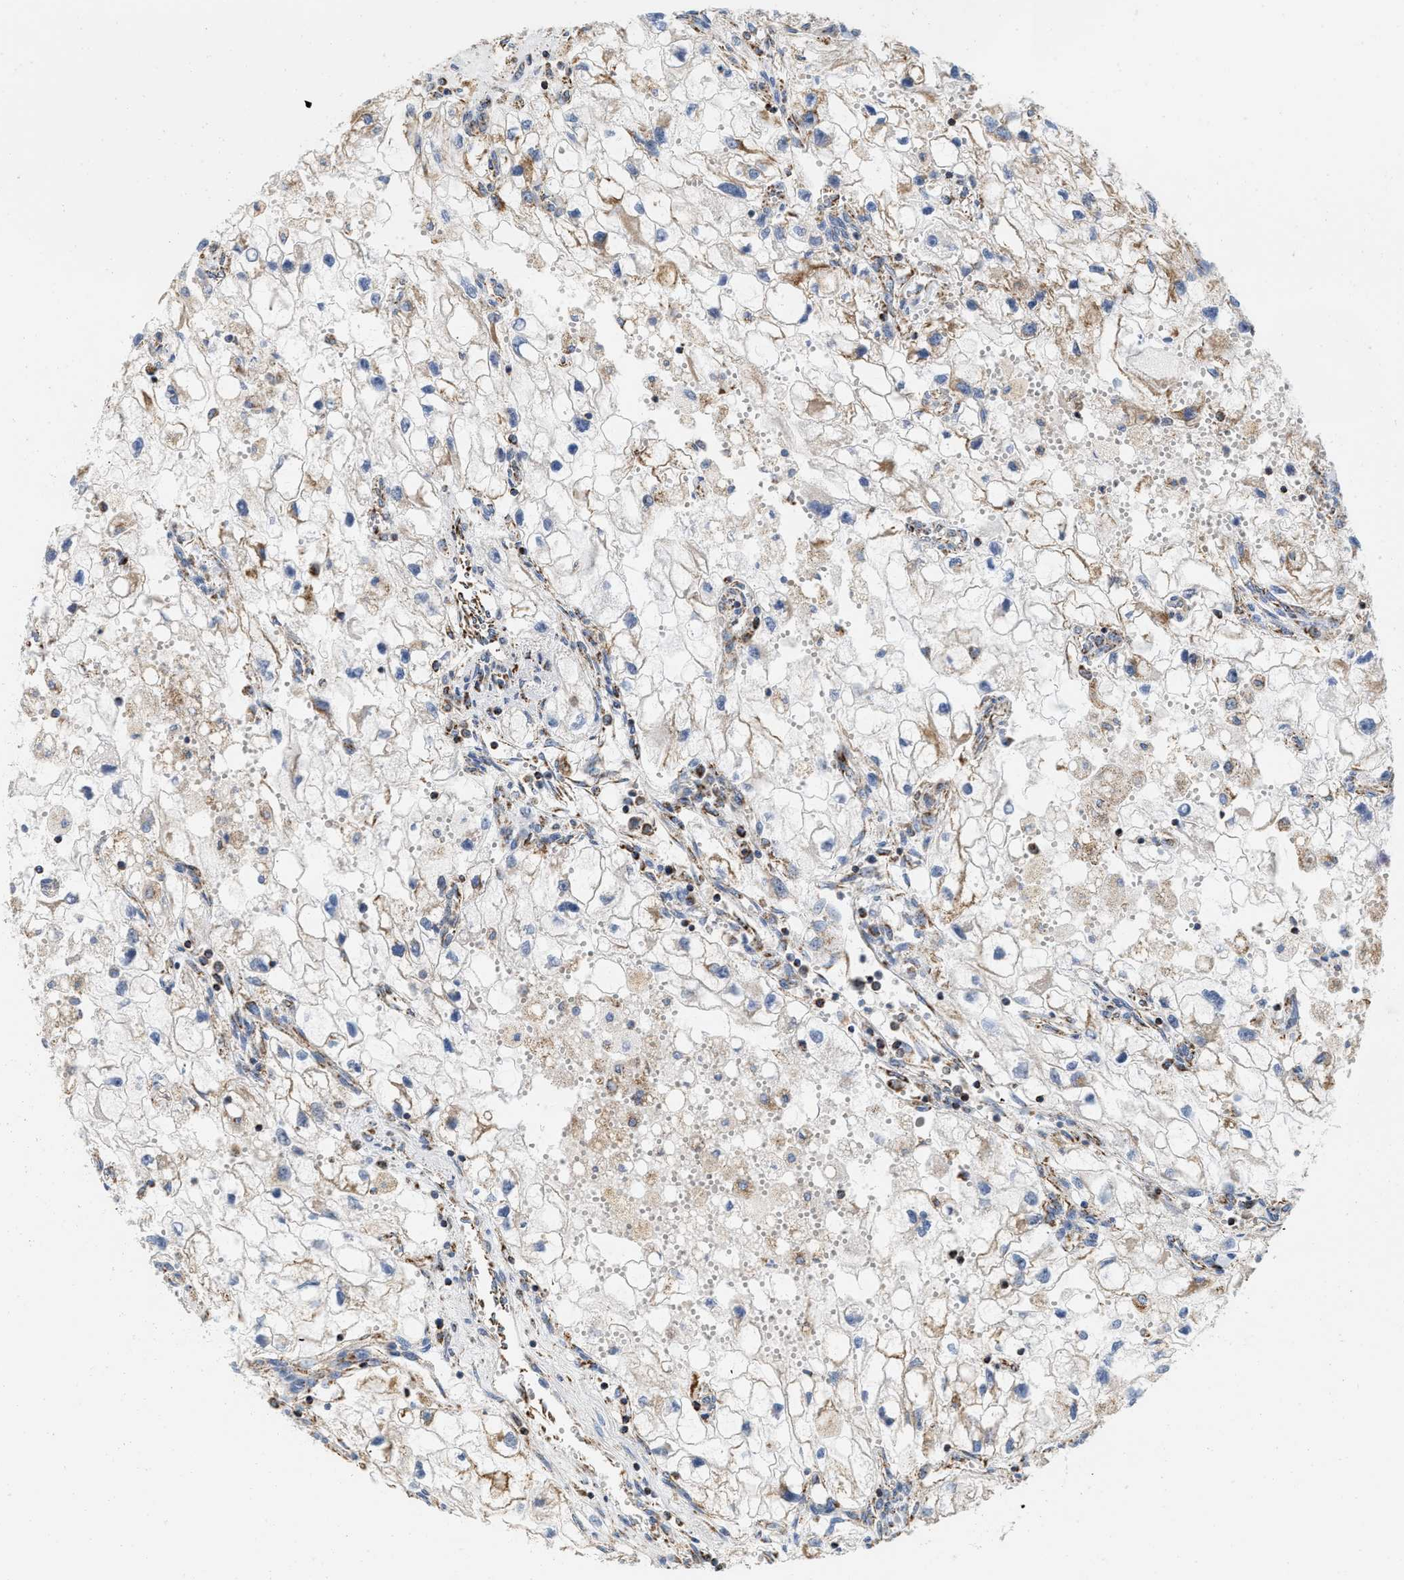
{"staining": {"intensity": "moderate", "quantity": "25%-75%", "location": "cytoplasmic/membranous"}, "tissue": "renal cancer", "cell_type": "Tumor cells", "image_type": "cancer", "snomed": [{"axis": "morphology", "description": "Adenocarcinoma, NOS"}, {"axis": "topography", "description": "Kidney"}], "caption": "Approximately 25%-75% of tumor cells in human renal cancer (adenocarcinoma) exhibit moderate cytoplasmic/membranous protein positivity as visualized by brown immunohistochemical staining.", "gene": "GRB10", "patient": {"sex": "female", "age": 70}}